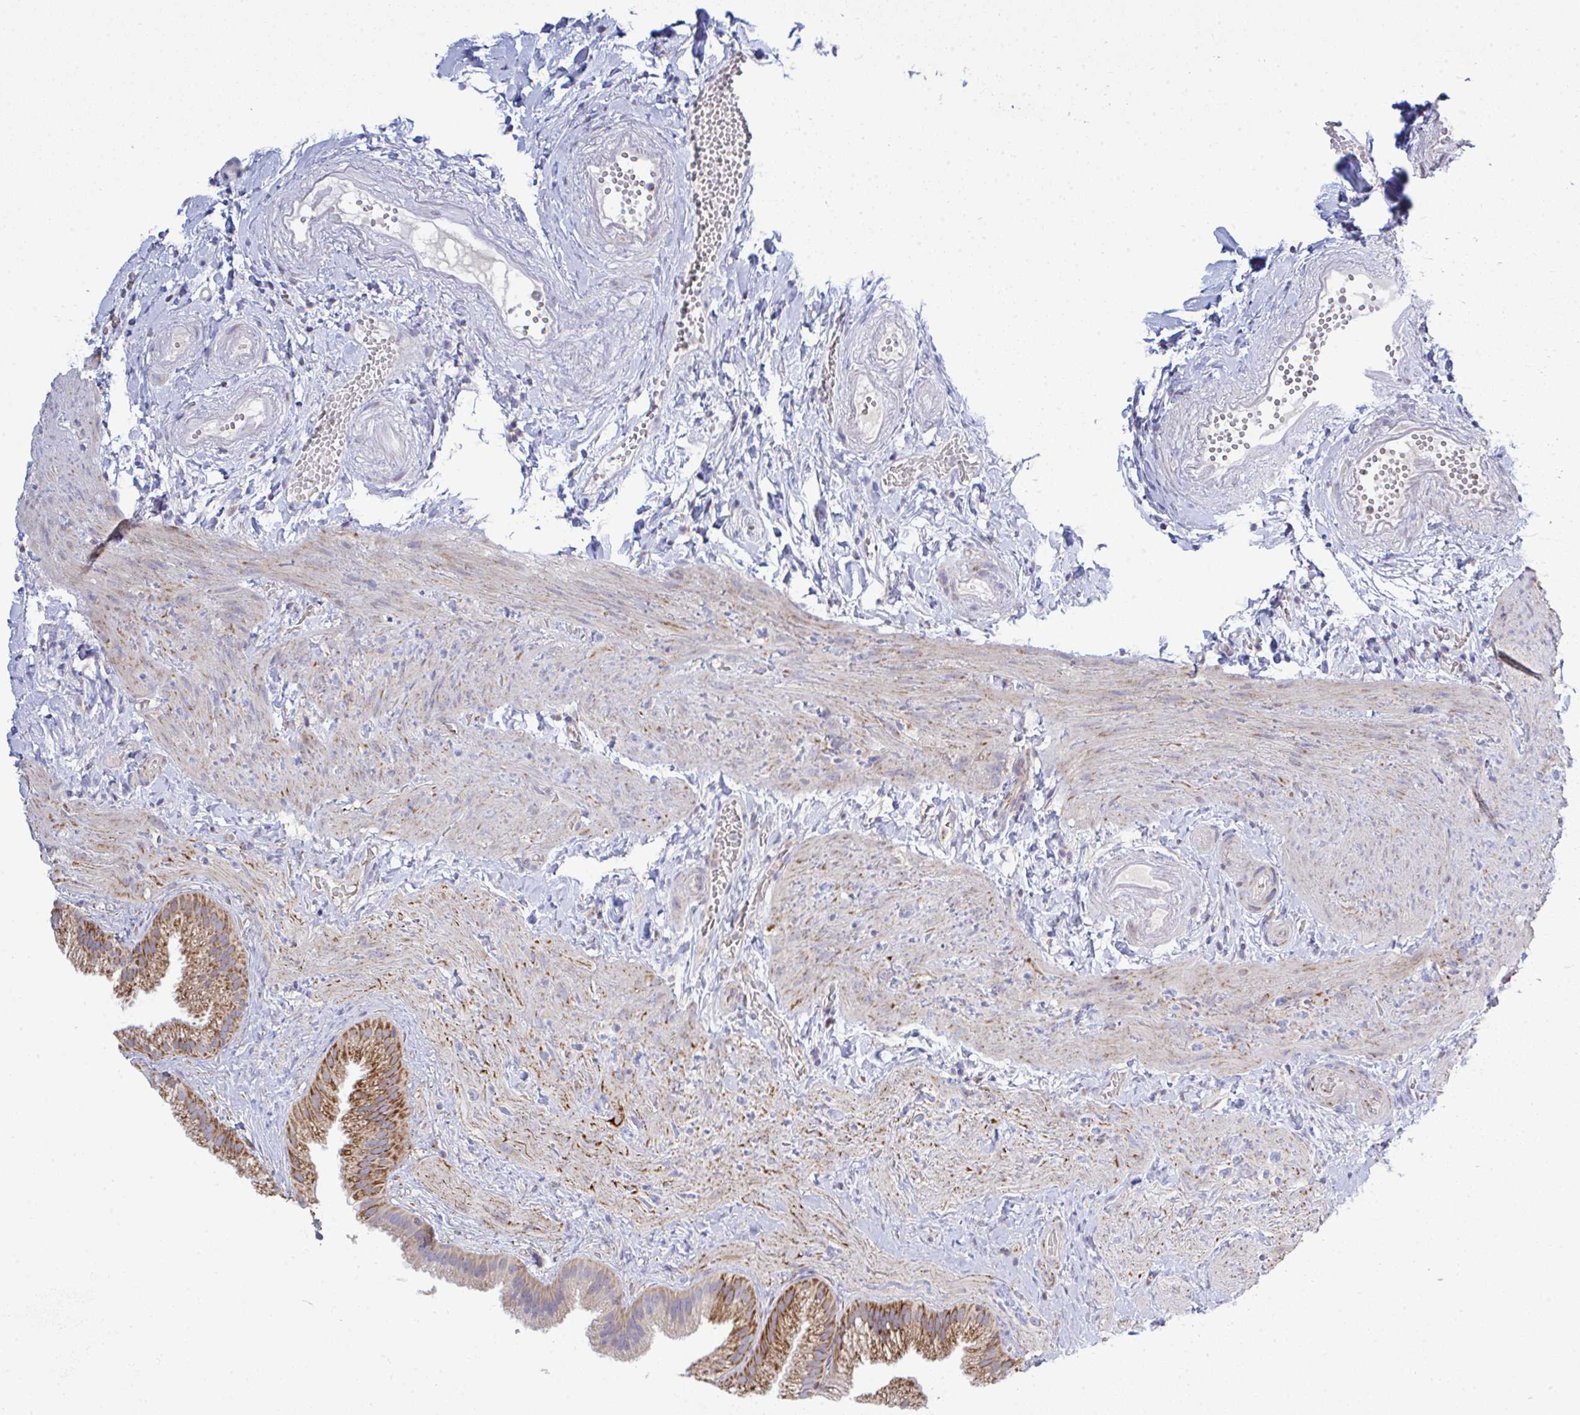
{"staining": {"intensity": "moderate", "quantity": ">75%", "location": "cytoplasmic/membranous"}, "tissue": "gallbladder", "cell_type": "Glandular cells", "image_type": "normal", "snomed": [{"axis": "morphology", "description": "Normal tissue, NOS"}, {"axis": "topography", "description": "Gallbladder"}], "caption": "Benign gallbladder displays moderate cytoplasmic/membranous expression in approximately >75% of glandular cells, visualized by immunohistochemistry.", "gene": "NDUFA7", "patient": {"sex": "female", "age": 63}}